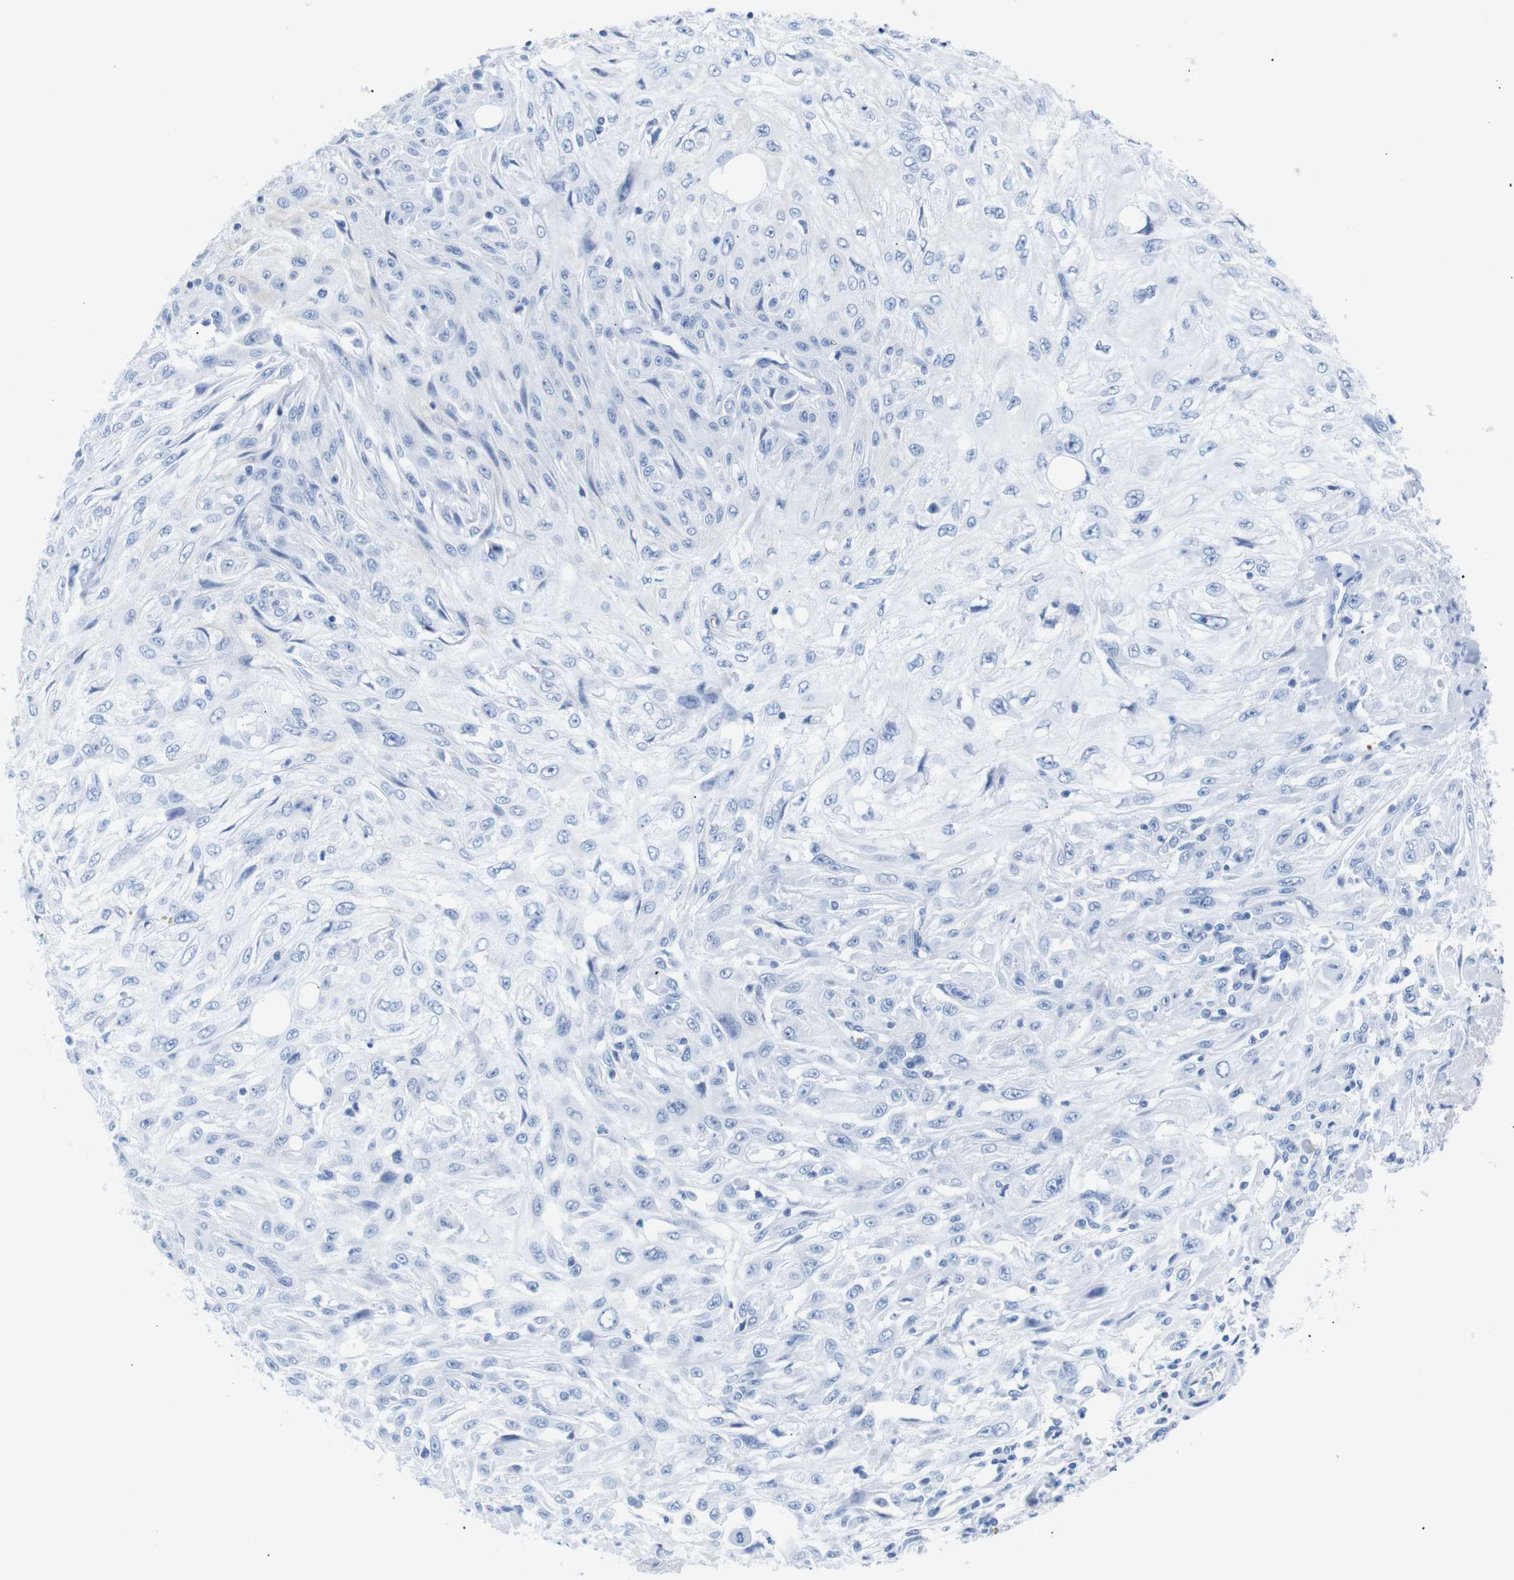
{"staining": {"intensity": "negative", "quantity": "none", "location": "none"}, "tissue": "skin cancer", "cell_type": "Tumor cells", "image_type": "cancer", "snomed": [{"axis": "morphology", "description": "Squamous cell carcinoma, NOS"}, {"axis": "topography", "description": "Skin"}], "caption": "The image reveals no staining of tumor cells in squamous cell carcinoma (skin).", "gene": "ERVMER34-1", "patient": {"sex": "male", "age": 75}}